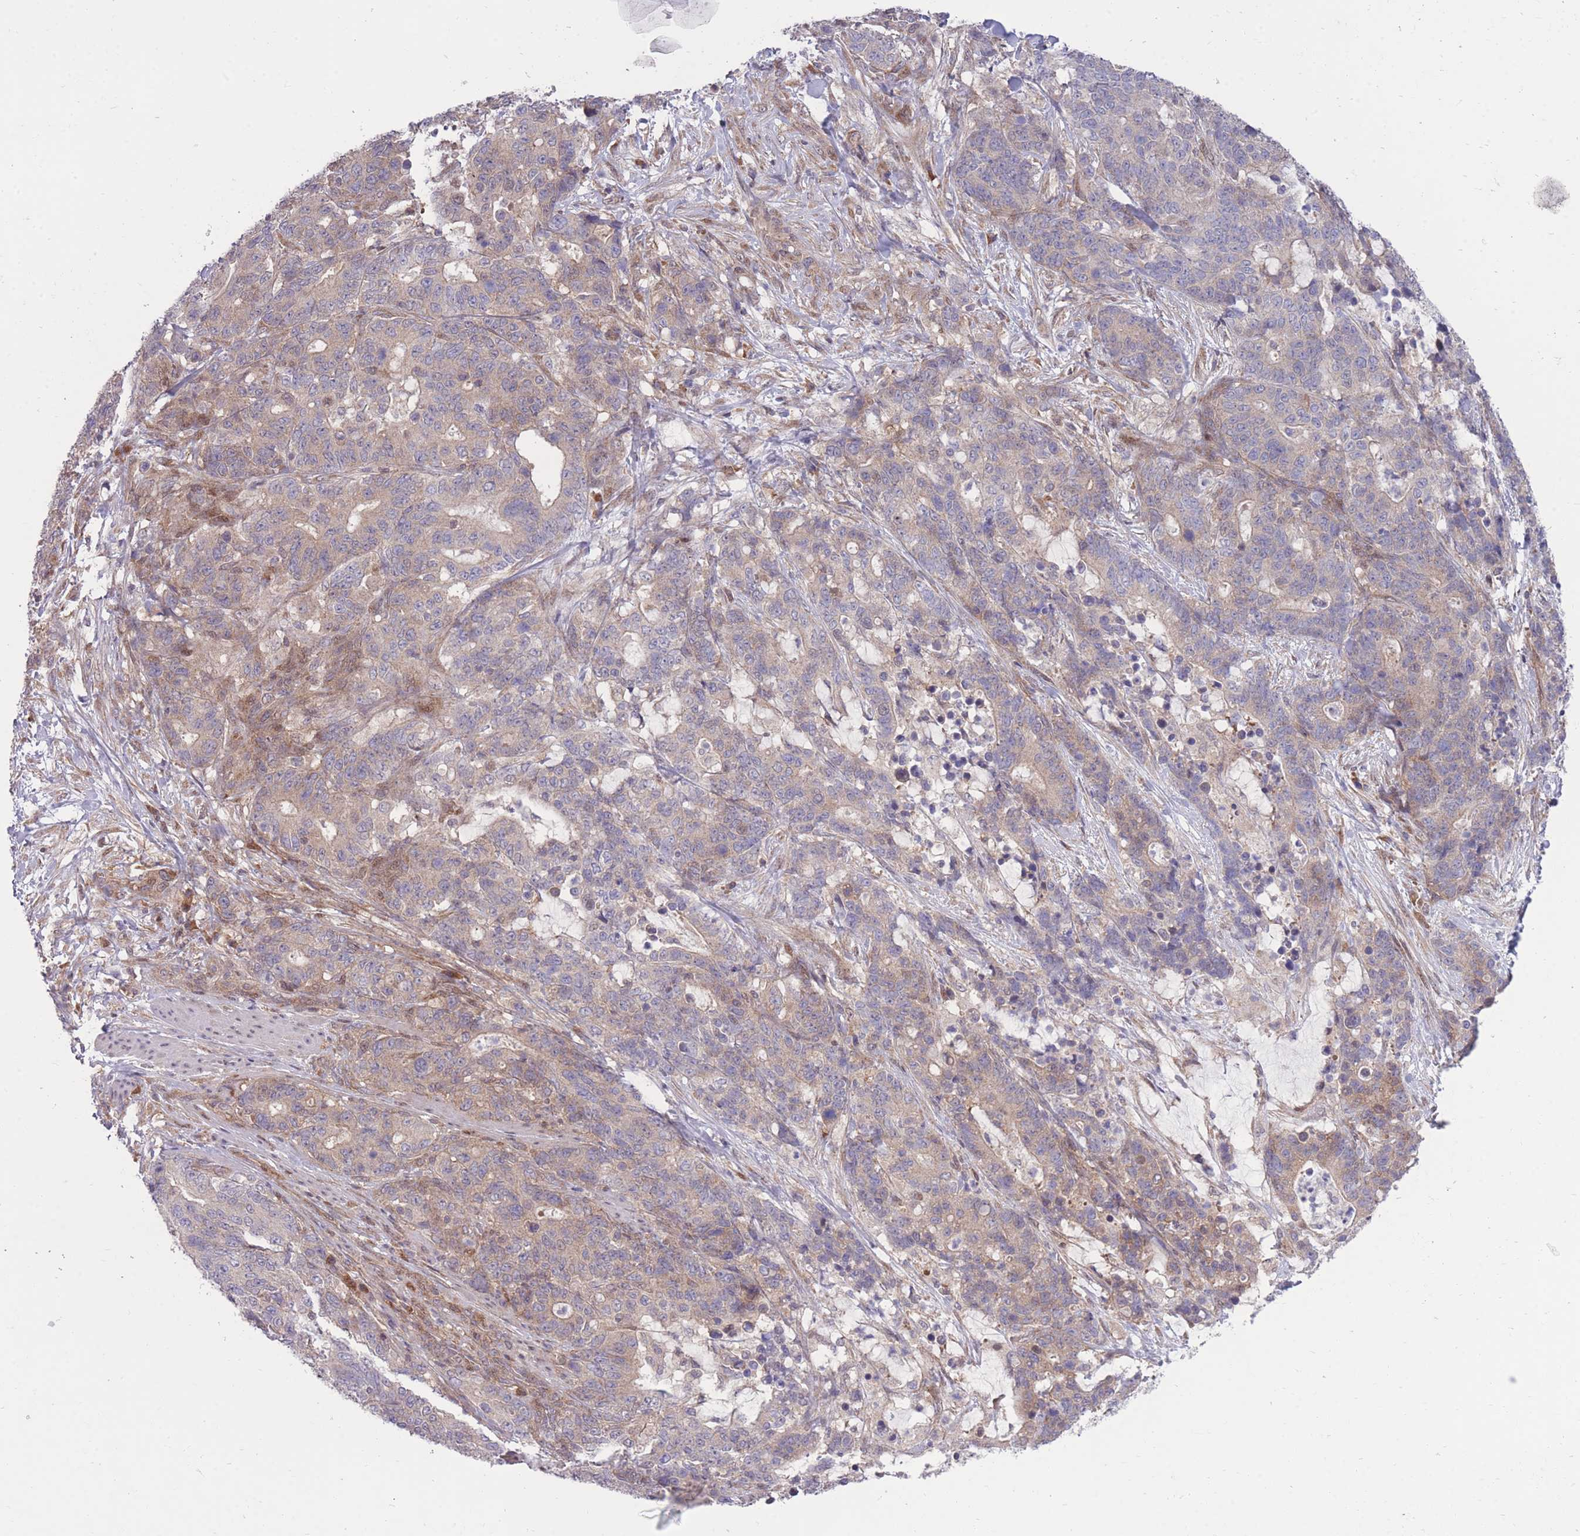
{"staining": {"intensity": "weak", "quantity": "25%-75%", "location": "cytoplasmic/membranous"}, "tissue": "stomach cancer", "cell_type": "Tumor cells", "image_type": "cancer", "snomed": [{"axis": "morphology", "description": "Normal tissue, NOS"}, {"axis": "morphology", "description": "Adenocarcinoma, NOS"}, {"axis": "topography", "description": "Stomach"}], "caption": "High-magnification brightfield microscopy of stomach cancer (adenocarcinoma) stained with DAB (brown) and counterstained with hematoxylin (blue). tumor cells exhibit weak cytoplasmic/membranous expression is present in approximately25%-75% of cells.", "gene": "RIC8A", "patient": {"sex": "female", "age": 64}}